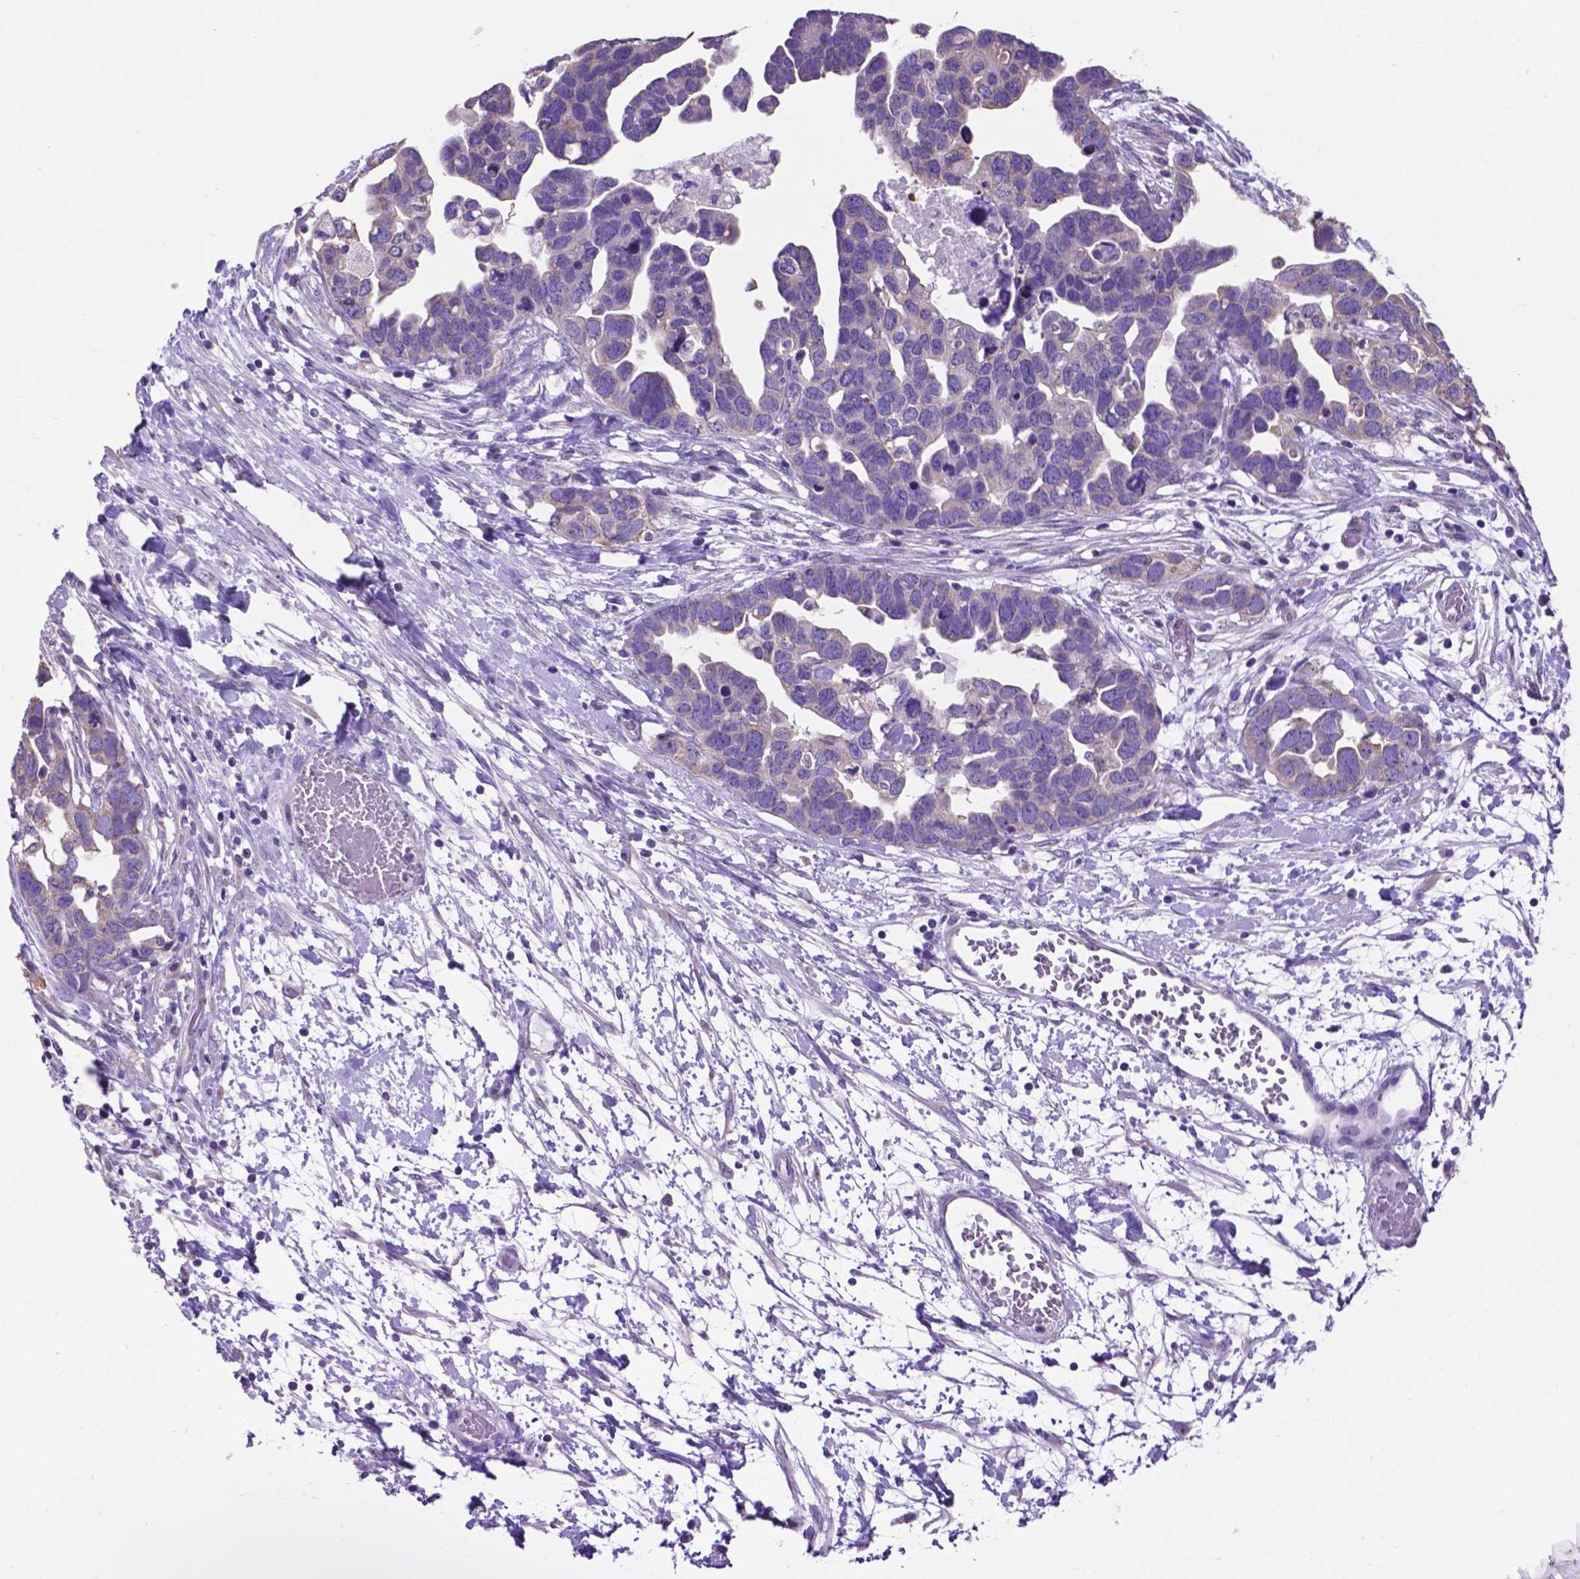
{"staining": {"intensity": "negative", "quantity": "none", "location": "none"}, "tissue": "ovarian cancer", "cell_type": "Tumor cells", "image_type": "cancer", "snomed": [{"axis": "morphology", "description": "Cystadenocarcinoma, serous, NOS"}, {"axis": "topography", "description": "Ovary"}], "caption": "Tumor cells show no significant staining in serous cystadenocarcinoma (ovarian).", "gene": "SPDYA", "patient": {"sex": "female", "age": 54}}